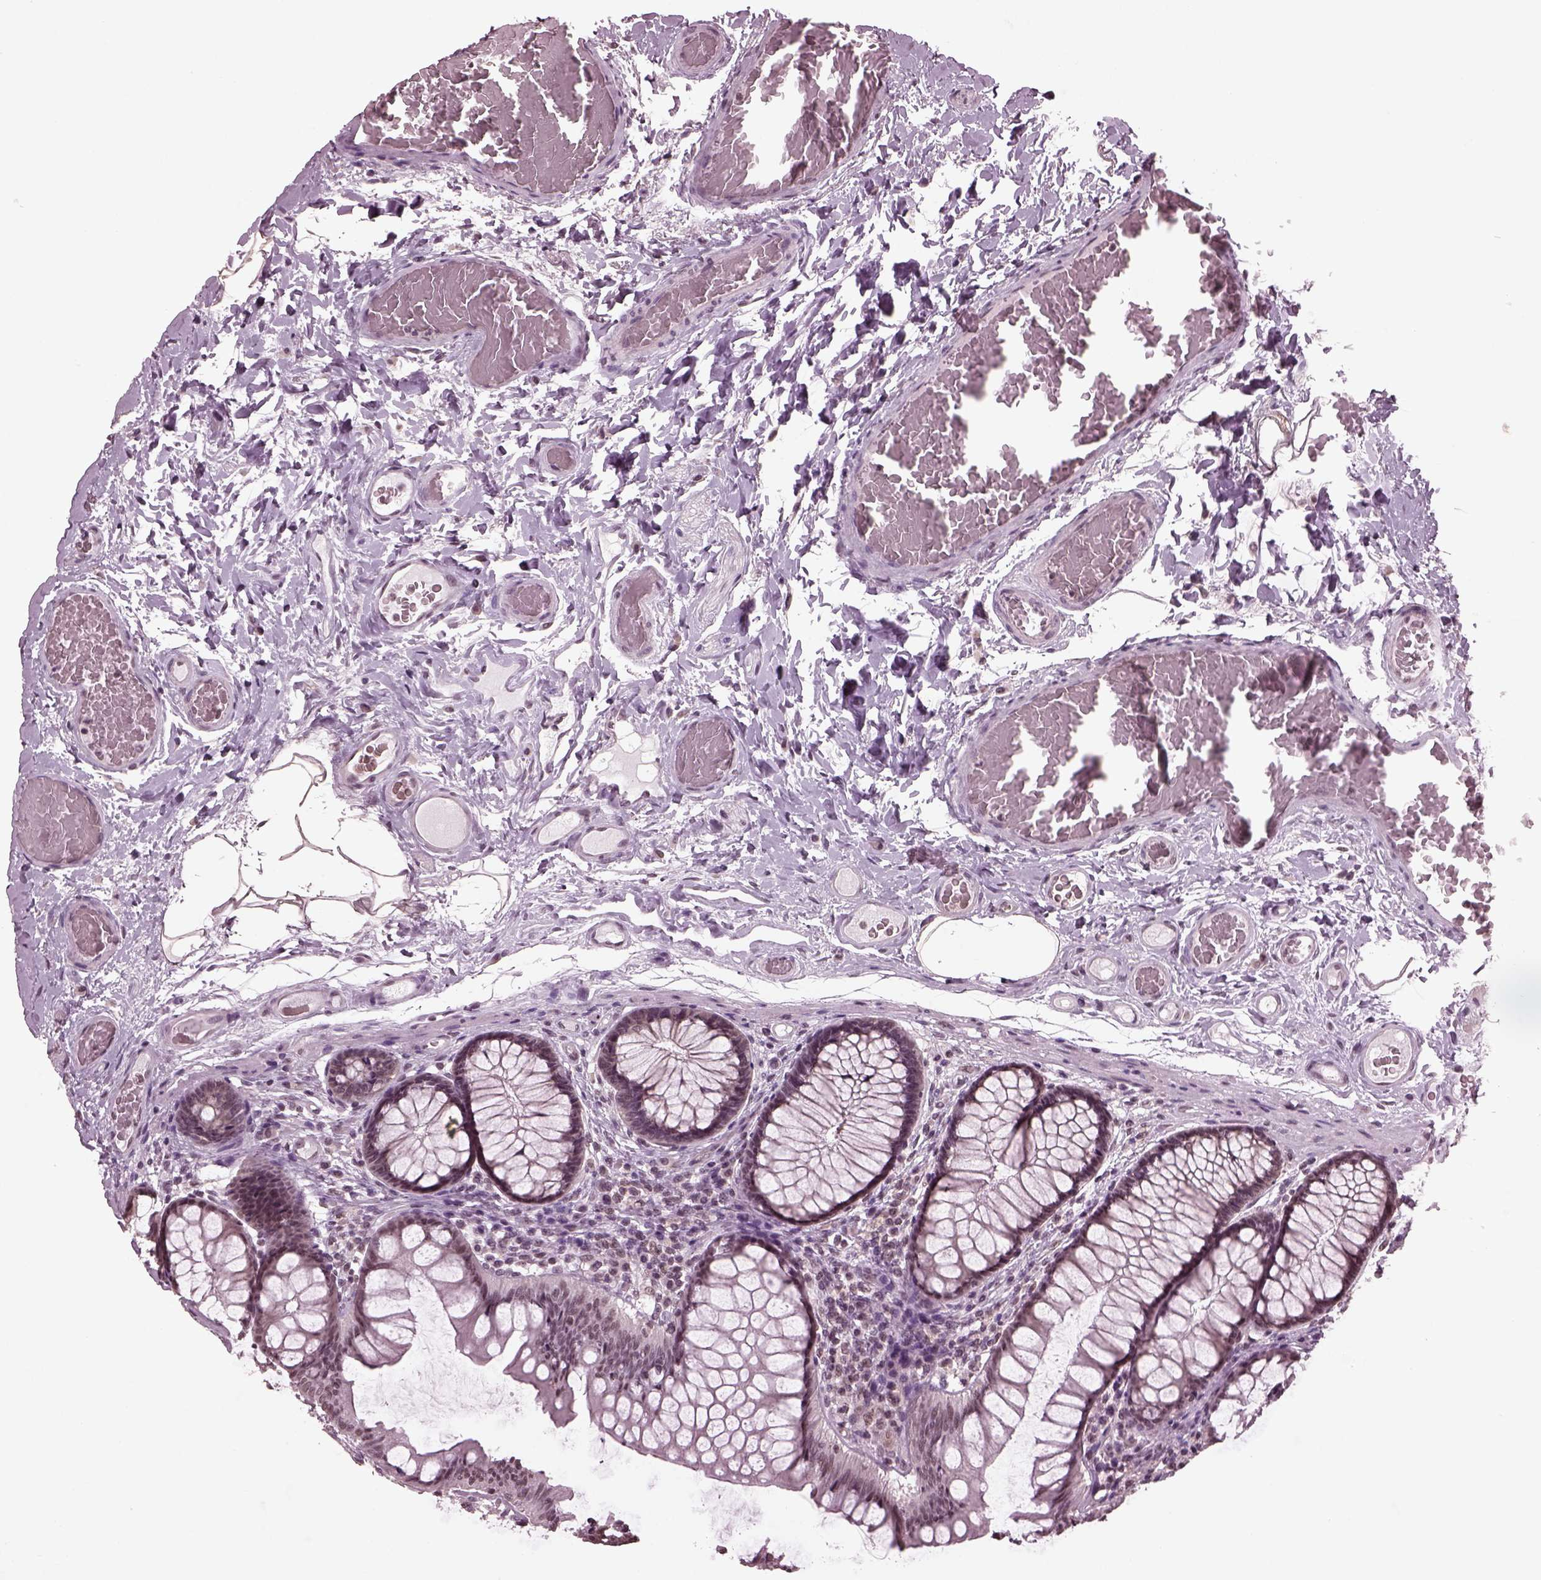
{"staining": {"intensity": "negative", "quantity": "none", "location": "none"}, "tissue": "colon", "cell_type": "Endothelial cells", "image_type": "normal", "snomed": [{"axis": "morphology", "description": "Normal tissue, NOS"}, {"axis": "topography", "description": "Colon"}], "caption": "Benign colon was stained to show a protein in brown. There is no significant expression in endothelial cells. The staining is performed using DAB brown chromogen with nuclei counter-stained in using hematoxylin.", "gene": "RUVBL2", "patient": {"sex": "female", "age": 65}}